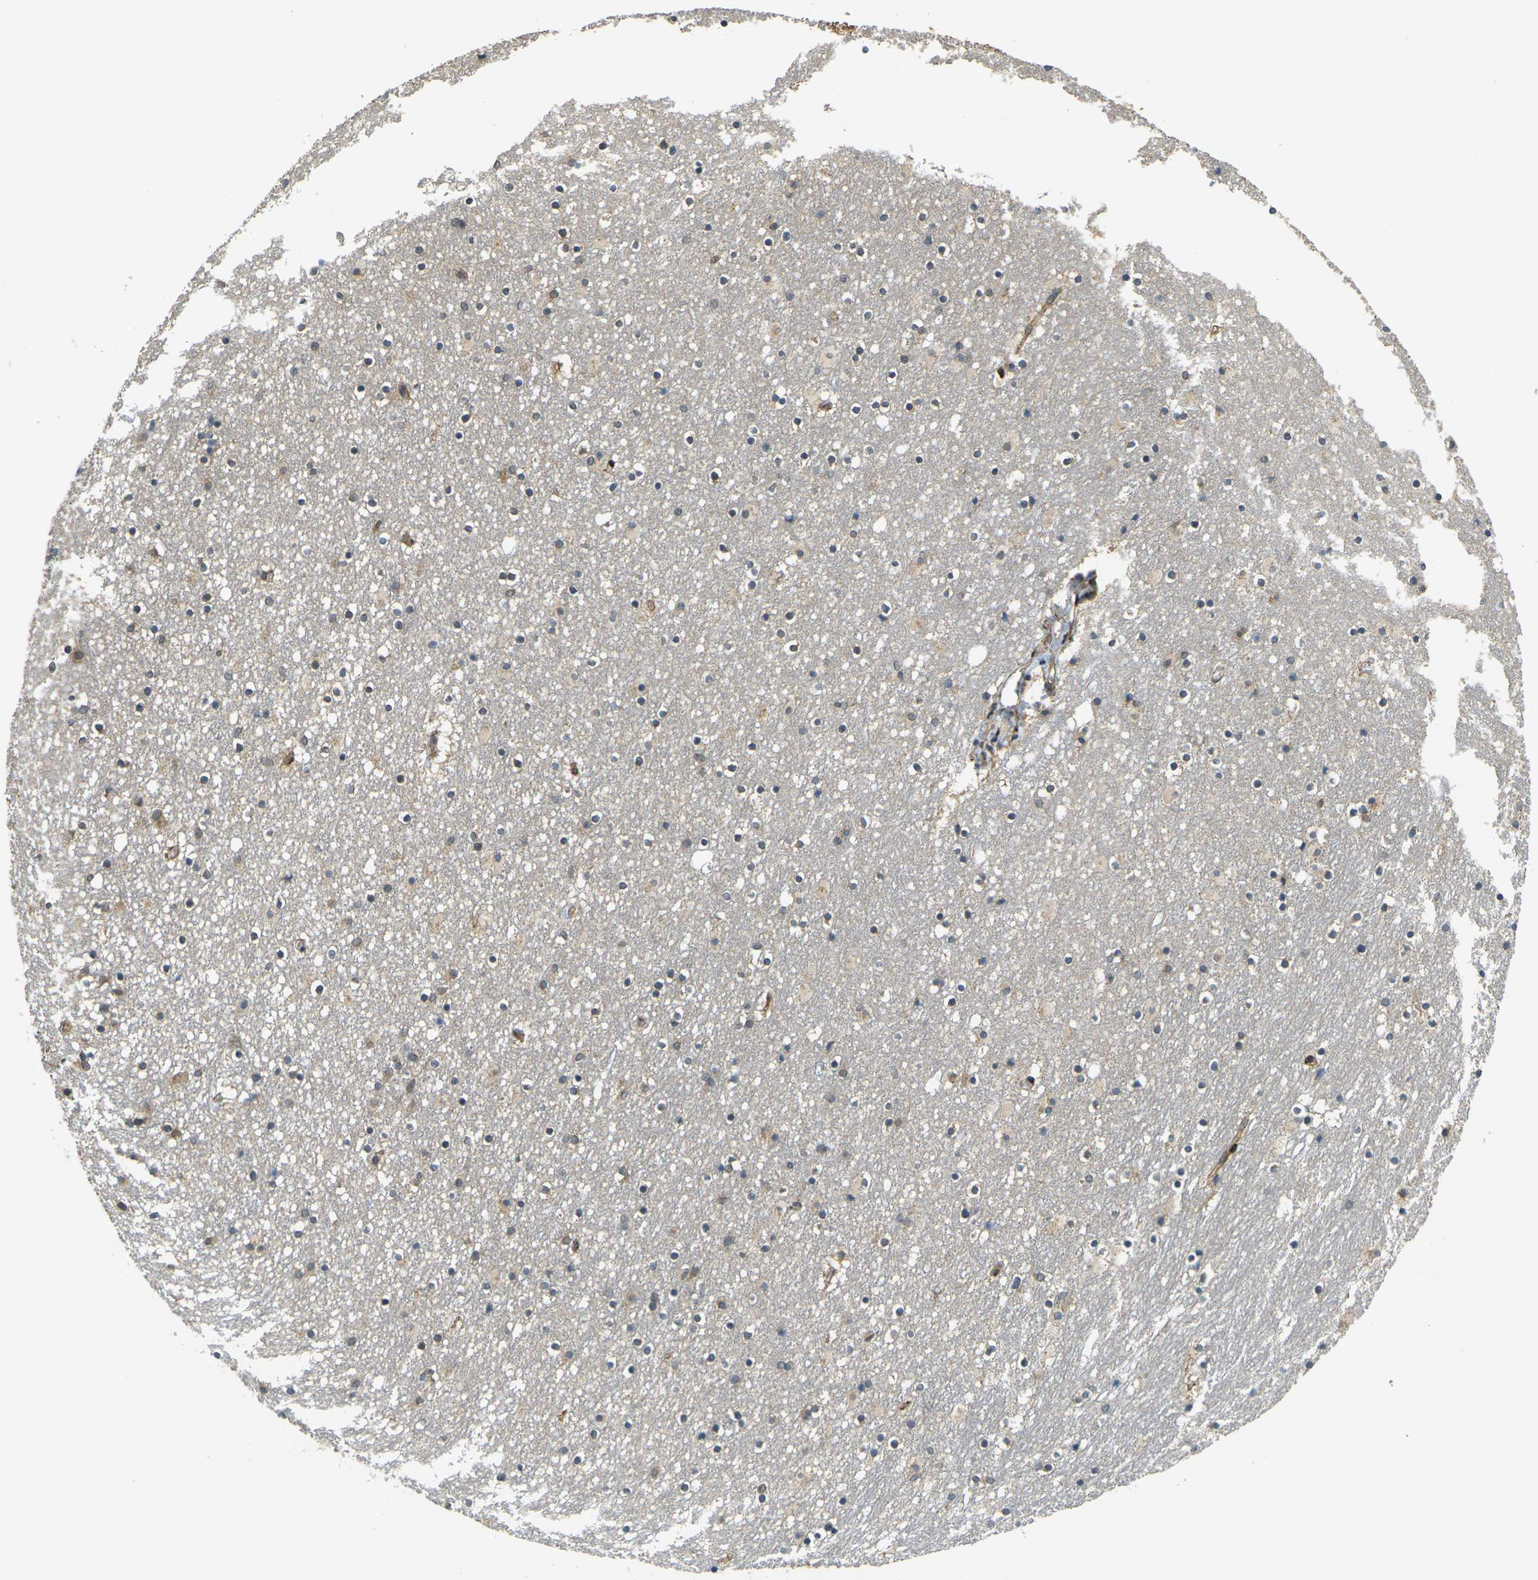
{"staining": {"intensity": "moderate", "quantity": "<25%", "location": "cytoplasmic/membranous"}, "tissue": "caudate", "cell_type": "Glial cells", "image_type": "normal", "snomed": [{"axis": "morphology", "description": "Normal tissue, NOS"}, {"axis": "topography", "description": "Lateral ventricle wall"}], "caption": "The immunohistochemical stain shows moderate cytoplasmic/membranous staining in glial cells of normal caudate.", "gene": "FUT11", "patient": {"sex": "male", "age": 45}}